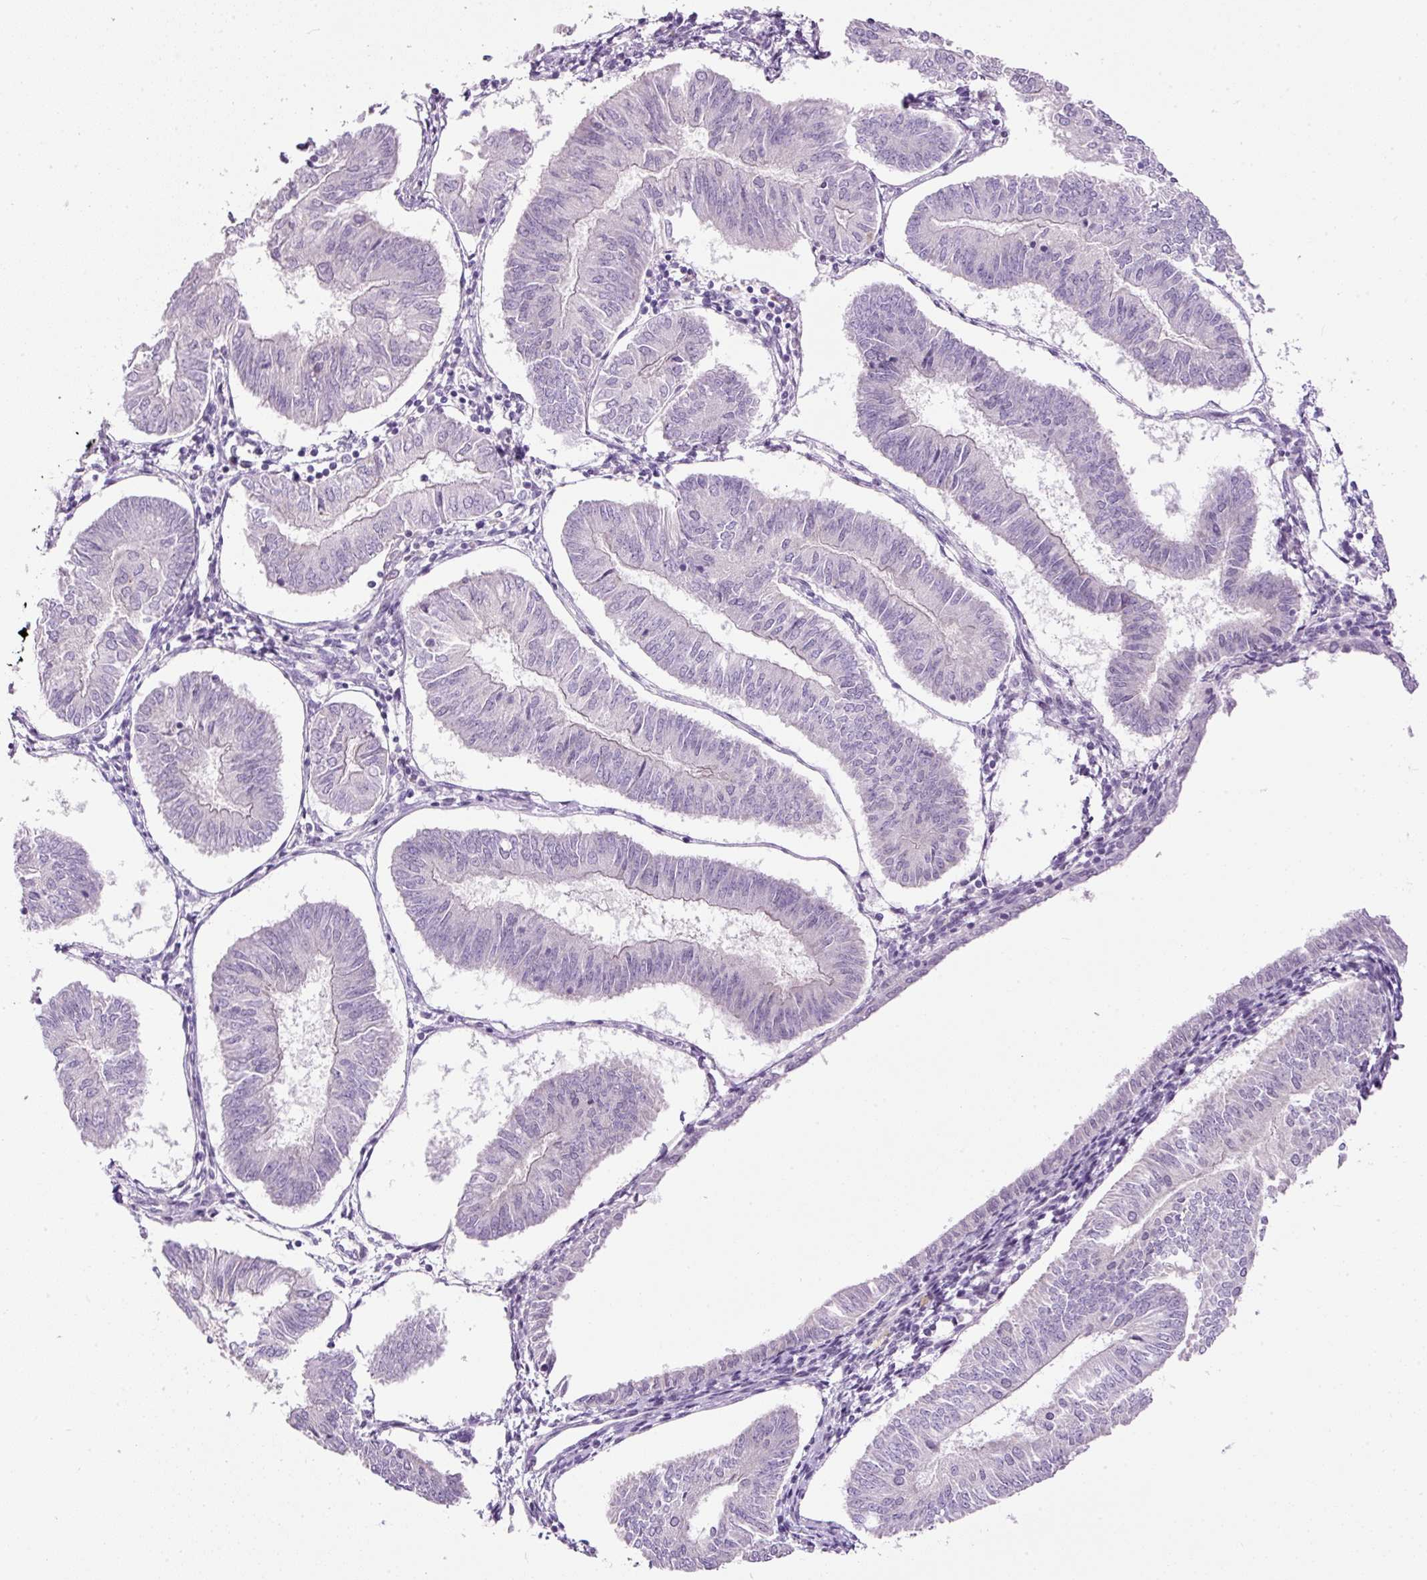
{"staining": {"intensity": "negative", "quantity": "none", "location": "none"}, "tissue": "endometrial cancer", "cell_type": "Tumor cells", "image_type": "cancer", "snomed": [{"axis": "morphology", "description": "Adenocarcinoma, NOS"}, {"axis": "topography", "description": "Endometrium"}], "caption": "An immunohistochemistry (IHC) image of endometrial cancer (adenocarcinoma) is shown. There is no staining in tumor cells of endometrial cancer (adenocarcinoma). (Brightfield microscopy of DAB (3,3'-diaminobenzidine) immunohistochemistry (IHC) at high magnification).", "gene": "SRC", "patient": {"sex": "female", "age": 58}}